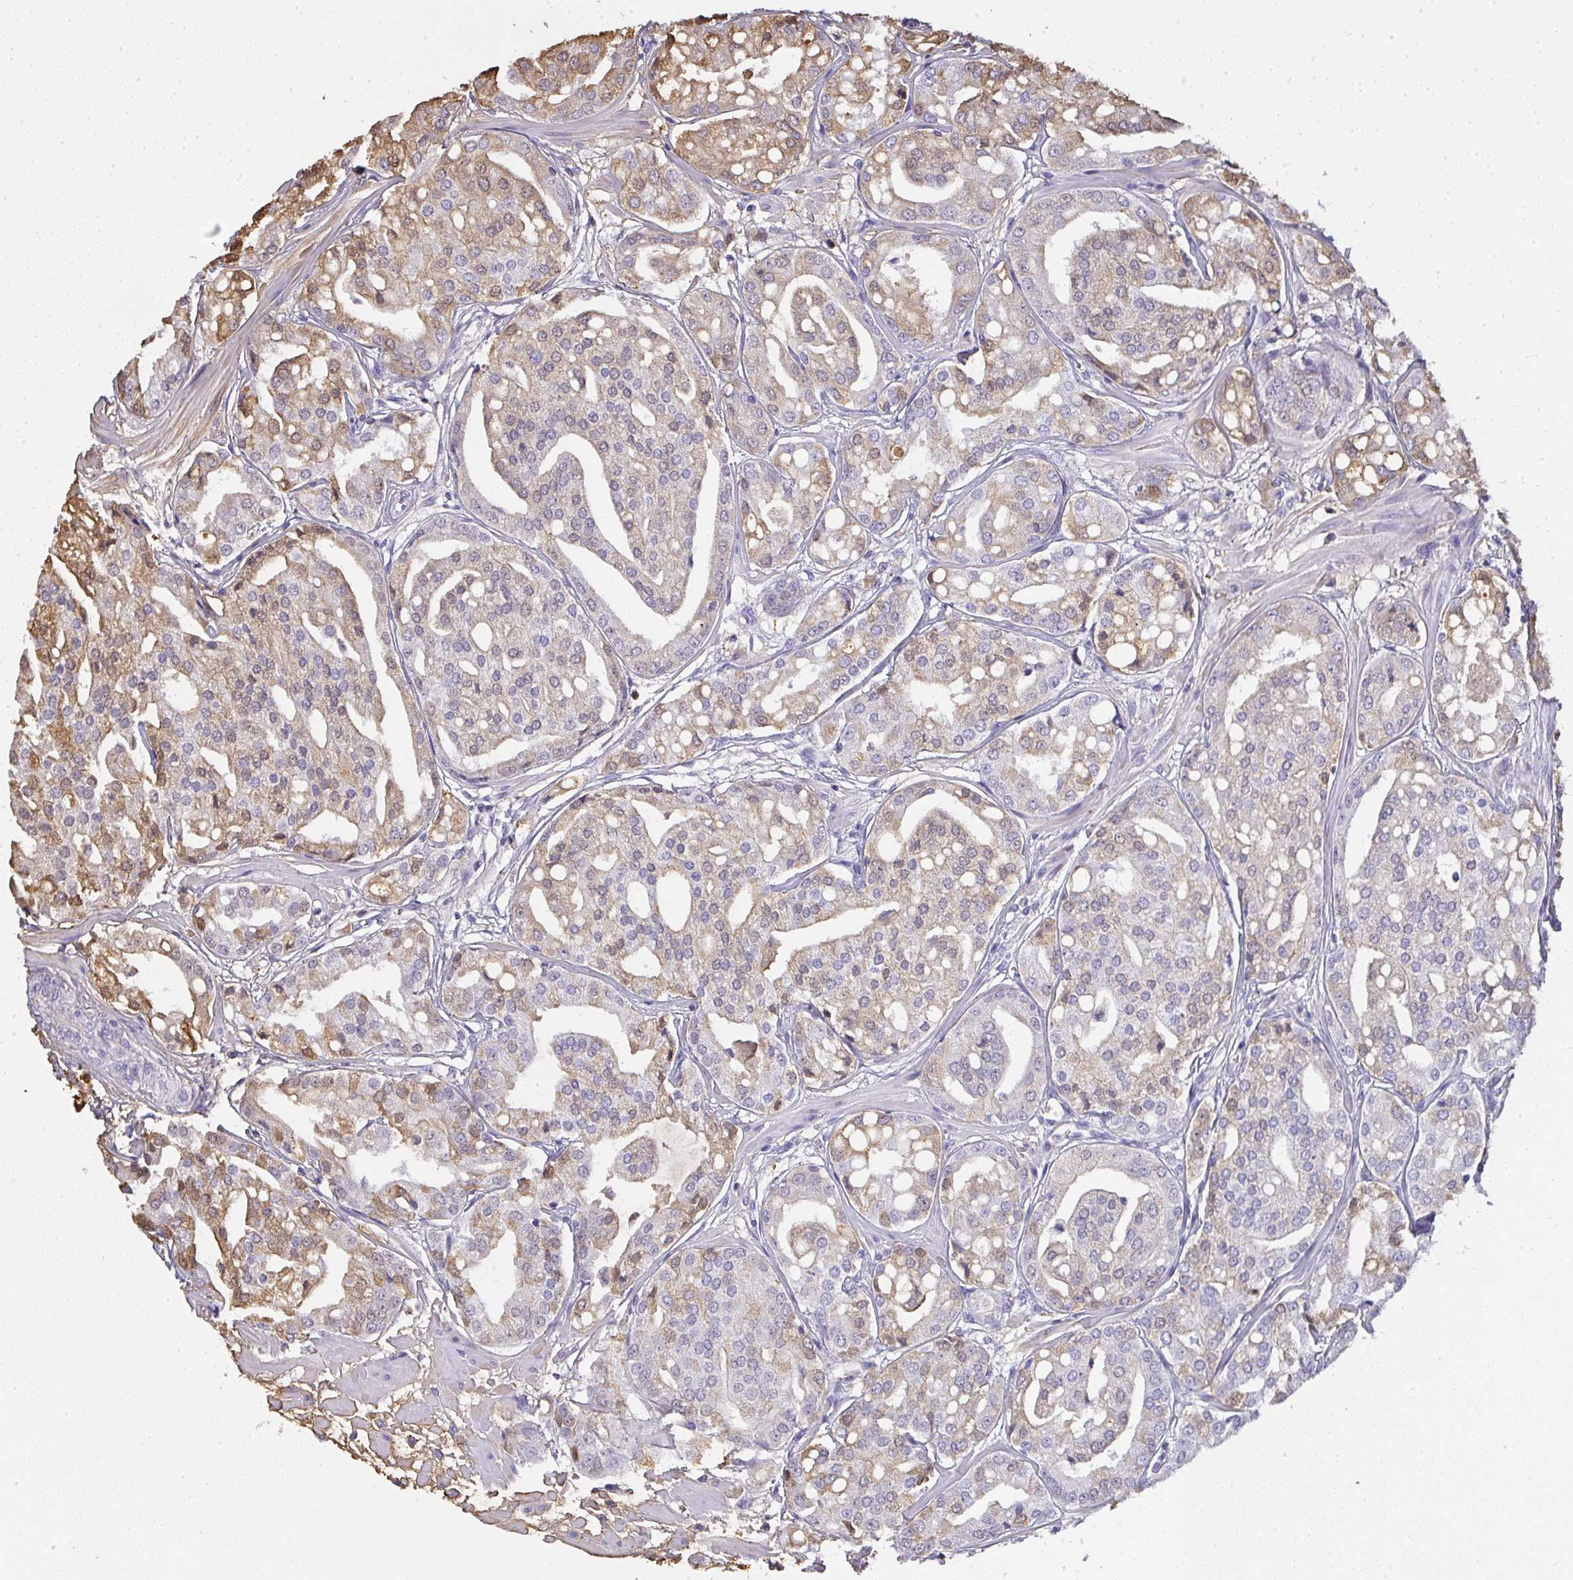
{"staining": {"intensity": "moderate", "quantity": "<25%", "location": "cytoplasmic/membranous"}, "tissue": "renal cancer", "cell_type": "Tumor cells", "image_type": "cancer", "snomed": [{"axis": "morphology", "description": "Adenocarcinoma, NOS"}, {"axis": "topography", "description": "Urinary bladder"}], "caption": "The immunohistochemical stain highlights moderate cytoplasmic/membranous expression in tumor cells of renal cancer (adenocarcinoma) tissue.", "gene": "SMYD5", "patient": {"sex": "male", "age": 61}}